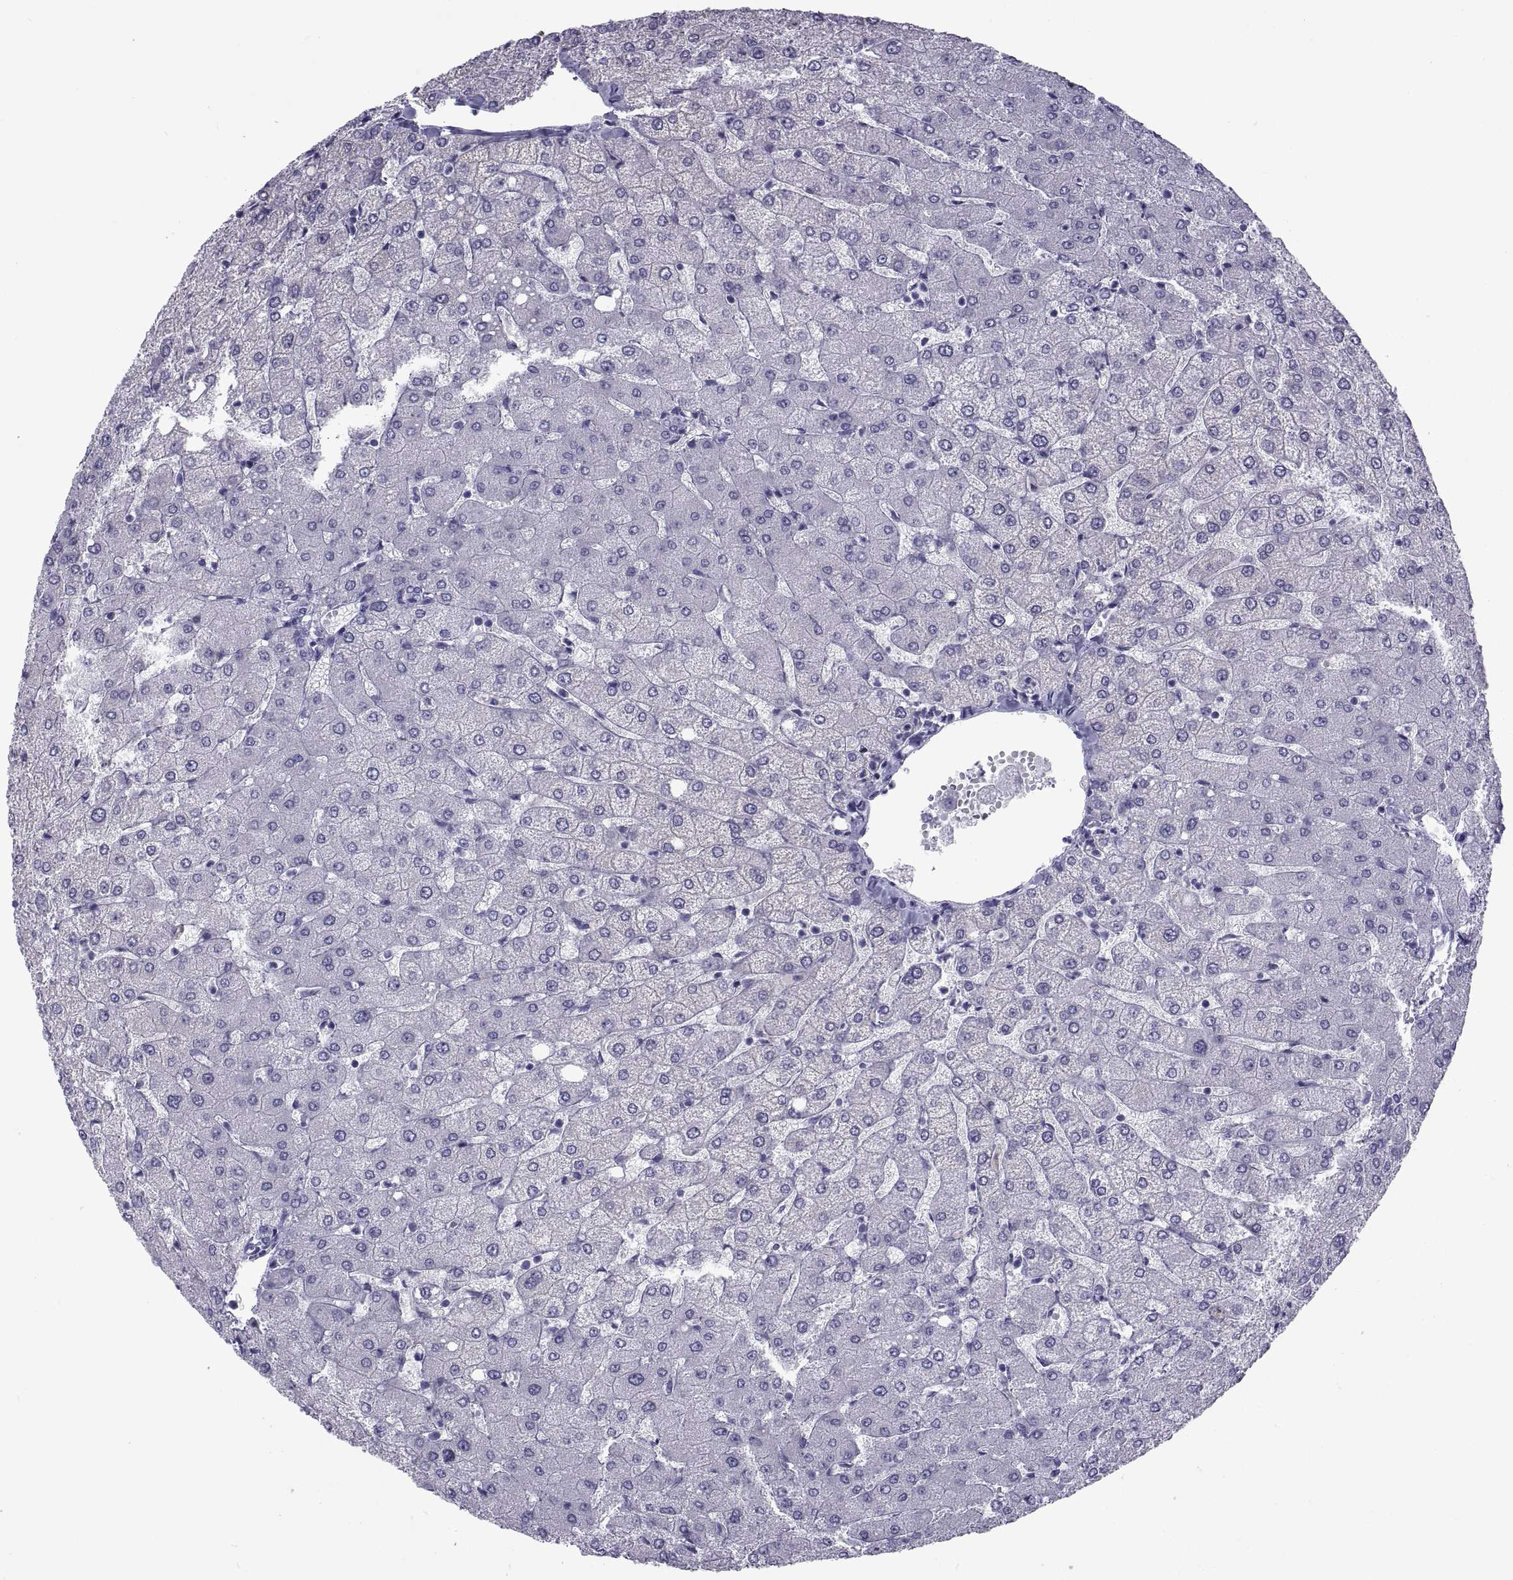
{"staining": {"intensity": "negative", "quantity": "none", "location": "none"}, "tissue": "liver", "cell_type": "Cholangiocytes", "image_type": "normal", "snomed": [{"axis": "morphology", "description": "Normal tissue, NOS"}, {"axis": "topography", "description": "Liver"}], "caption": "DAB (3,3'-diaminobenzidine) immunohistochemical staining of benign human liver shows no significant staining in cholangiocytes.", "gene": "NPTX2", "patient": {"sex": "female", "age": 54}}